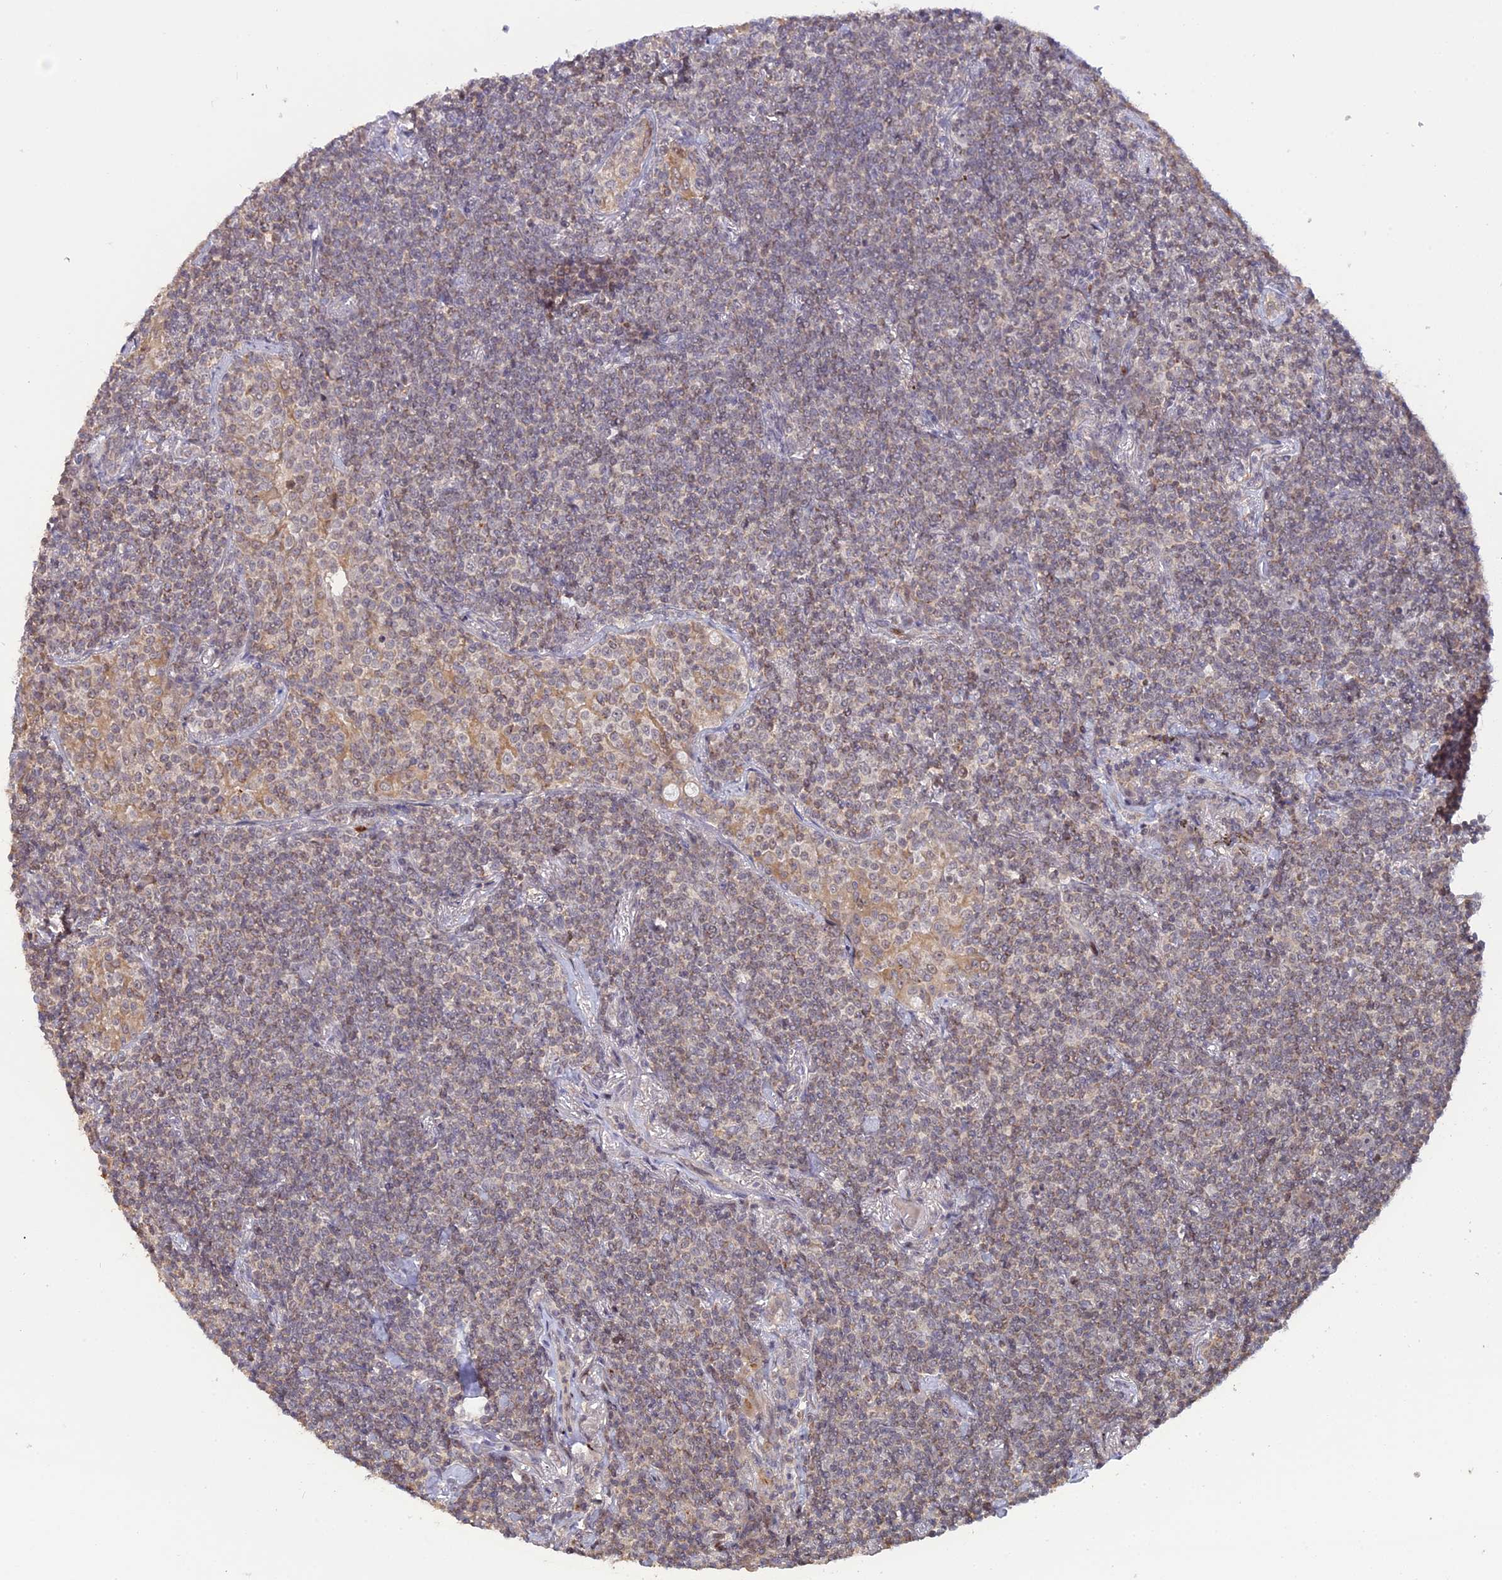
{"staining": {"intensity": "weak", "quantity": "25%-75%", "location": "cytoplasmic/membranous"}, "tissue": "lymphoma", "cell_type": "Tumor cells", "image_type": "cancer", "snomed": [{"axis": "morphology", "description": "Malignant lymphoma, non-Hodgkin's type, Low grade"}, {"axis": "topography", "description": "Lung"}], "caption": "This image exhibits lymphoma stained with immunohistochemistry (IHC) to label a protein in brown. The cytoplasmic/membranous of tumor cells show weak positivity for the protein. Nuclei are counter-stained blue.", "gene": "GSKIP", "patient": {"sex": "female", "age": 71}}